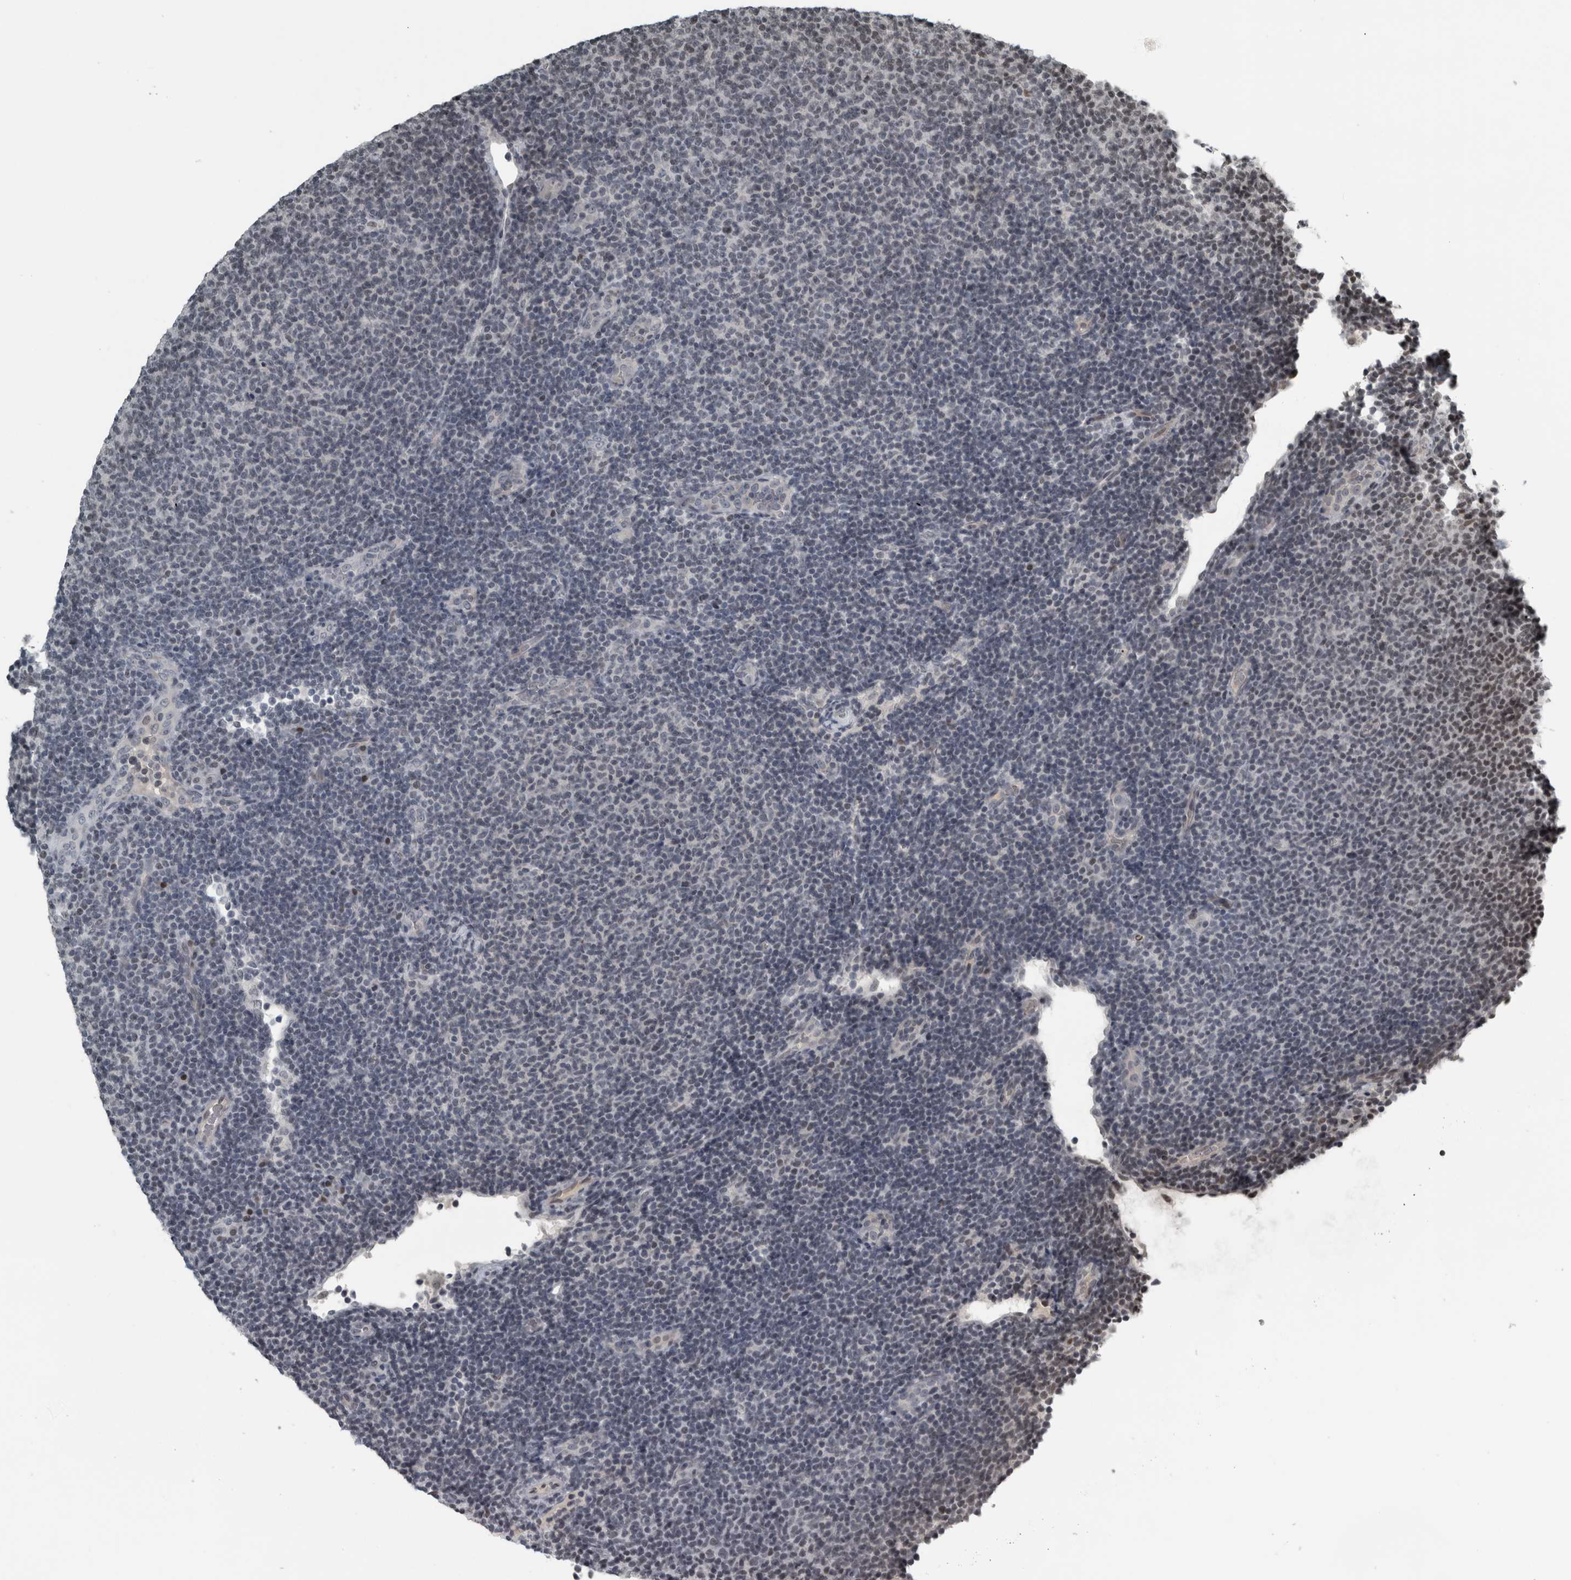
{"staining": {"intensity": "negative", "quantity": "none", "location": "none"}, "tissue": "lymphoma", "cell_type": "Tumor cells", "image_type": "cancer", "snomed": [{"axis": "morphology", "description": "Malignant lymphoma, non-Hodgkin's type, Low grade"}, {"axis": "topography", "description": "Lymph node"}], "caption": "This is an IHC image of lymphoma. There is no staining in tumor cells.", "gene": "UNC50", "patient": {"sex": "male", "age": 66}}